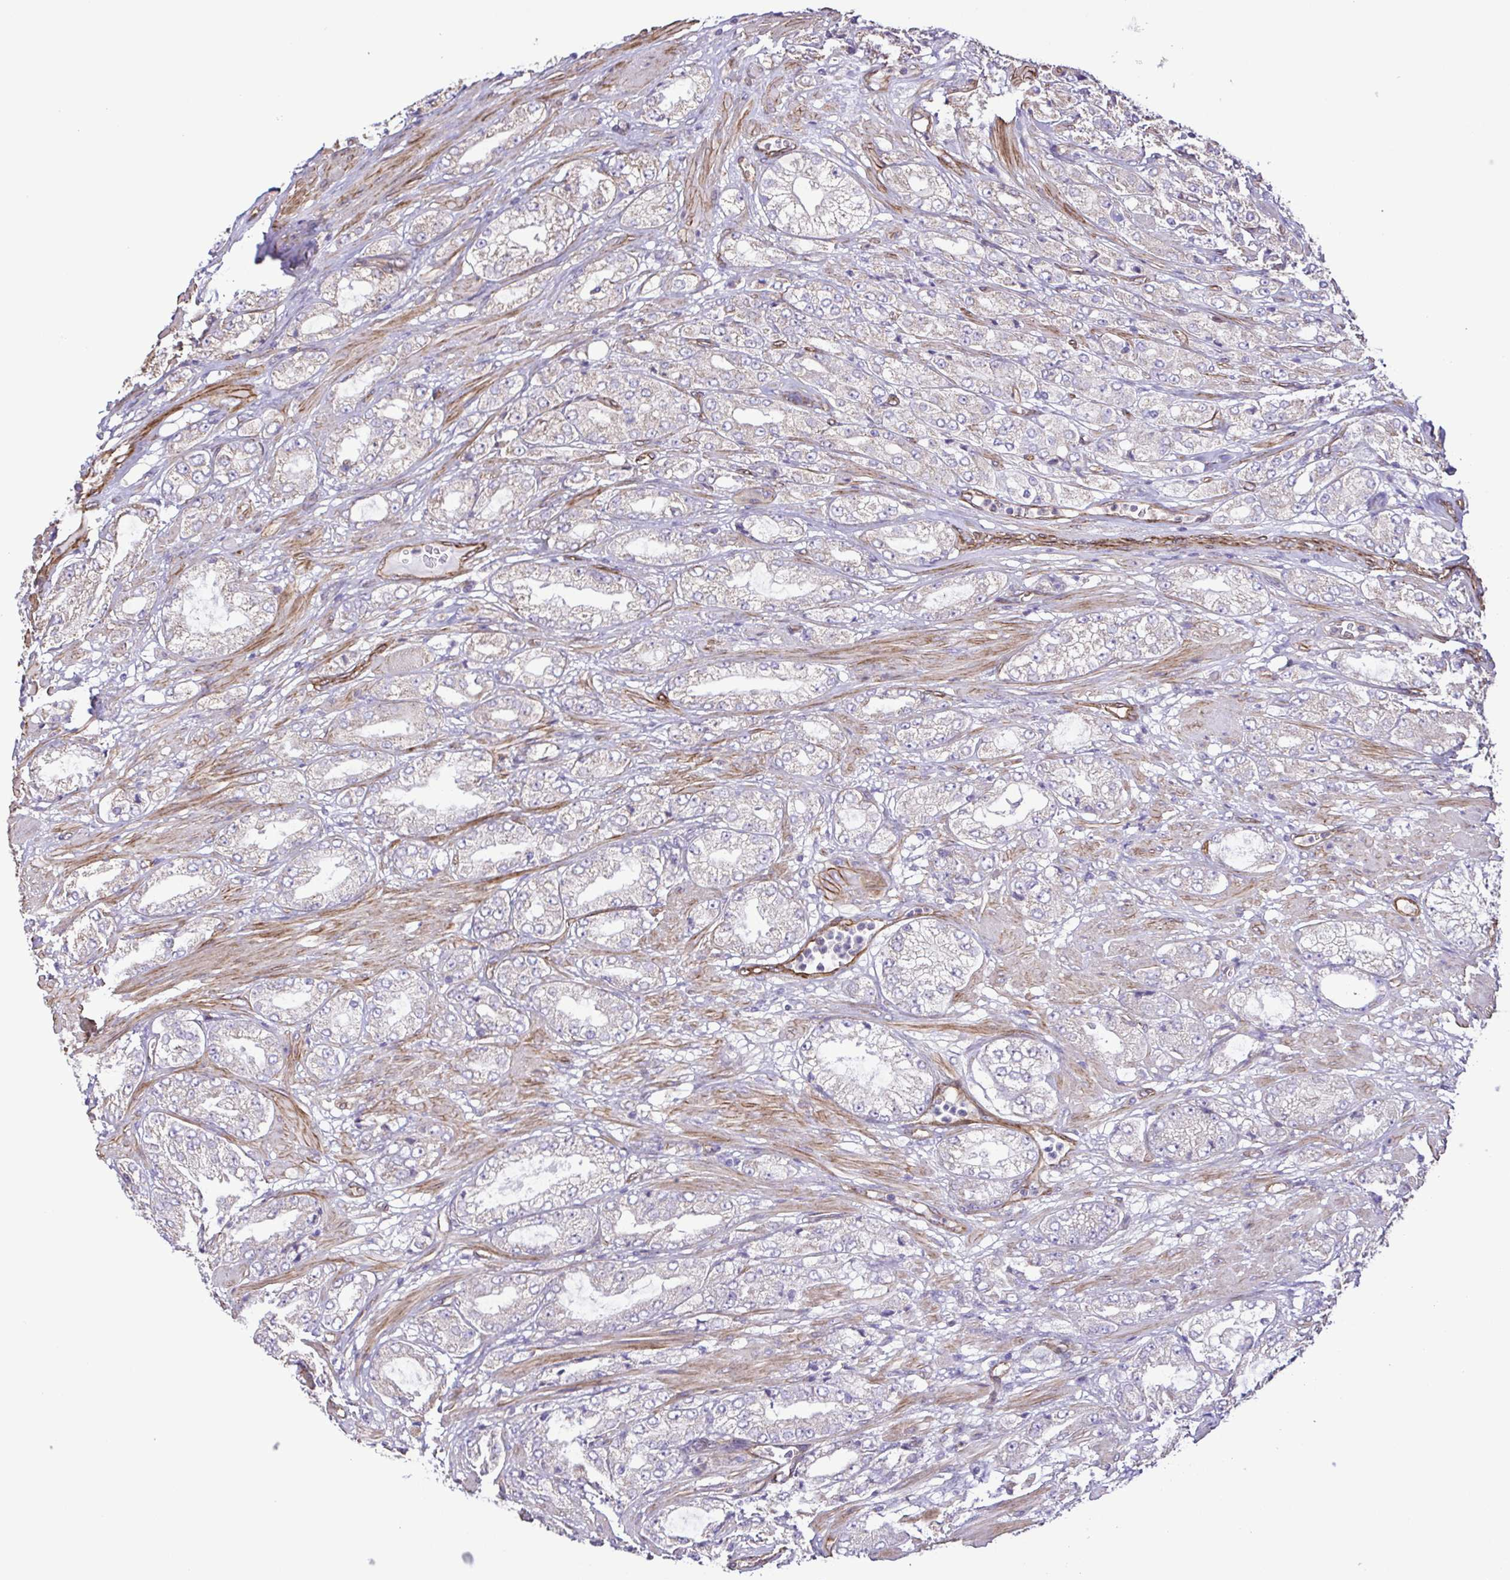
{"staining": {"intensity": "negative", "quantity": "none", "location": "none"}, "tissue": "prostate cancer", "cell_type": "Tumor cells", "image_type": "cancer", "snomed": [{"axis": "morphology", "description": "Adenocarcinoma, High grade"}, {"axis": "topography", "description": "Prostate"}], "caption": "Tumor cells show no significant protein staining in prostate cancer.", "gene": "FLT1", "patient": {"sex": "male", "age": 68}}